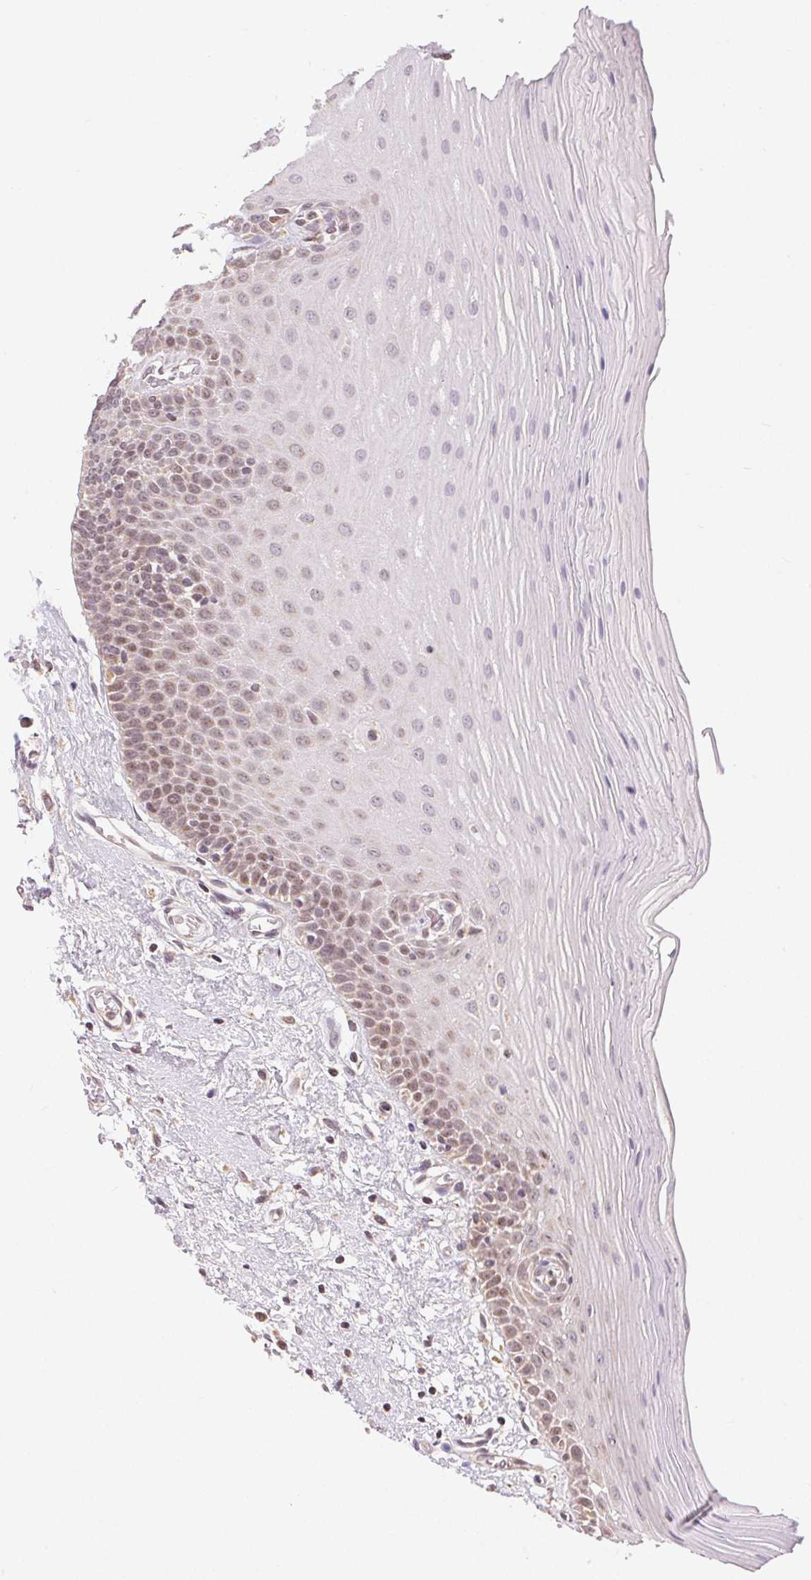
{"staining": {"intensity": "weak", "quantity": "25%-75%", "location": "nuclear"}, "tissue": "oral mucosa", "cell_type": "Squamous epithelial cells", "image_type": "normal", "snomed": [{"axis": "morphology", "description": "Normal tissue, NOS"}, {"axis": "morphology", "description": "Squamous cell carcinoma, NOS"}, {"axis": "topography", "description": "Oral tissue"}, {"axis": "topography", "description": "Tounge, NOS"}, {"axis": "topography", "description": "Head-Neck"}], "caption": "High-magnification brightfield microscopy of unremarkable oral mucosa stained with DAB (3,3'-diaminobenzidine) (brown) and counterstained with hematoxylin (blue). squamous epithelial cells exhibit weak nuclear staining is seen in approximately25%-75% of cells. The staining is performed using DAB brown chromogen to label protein expression. The nuclei are counter-stained blue using hematoxylin.", "gene": "PIWIL4", "patient": {"sex": "male", "age": 62}}